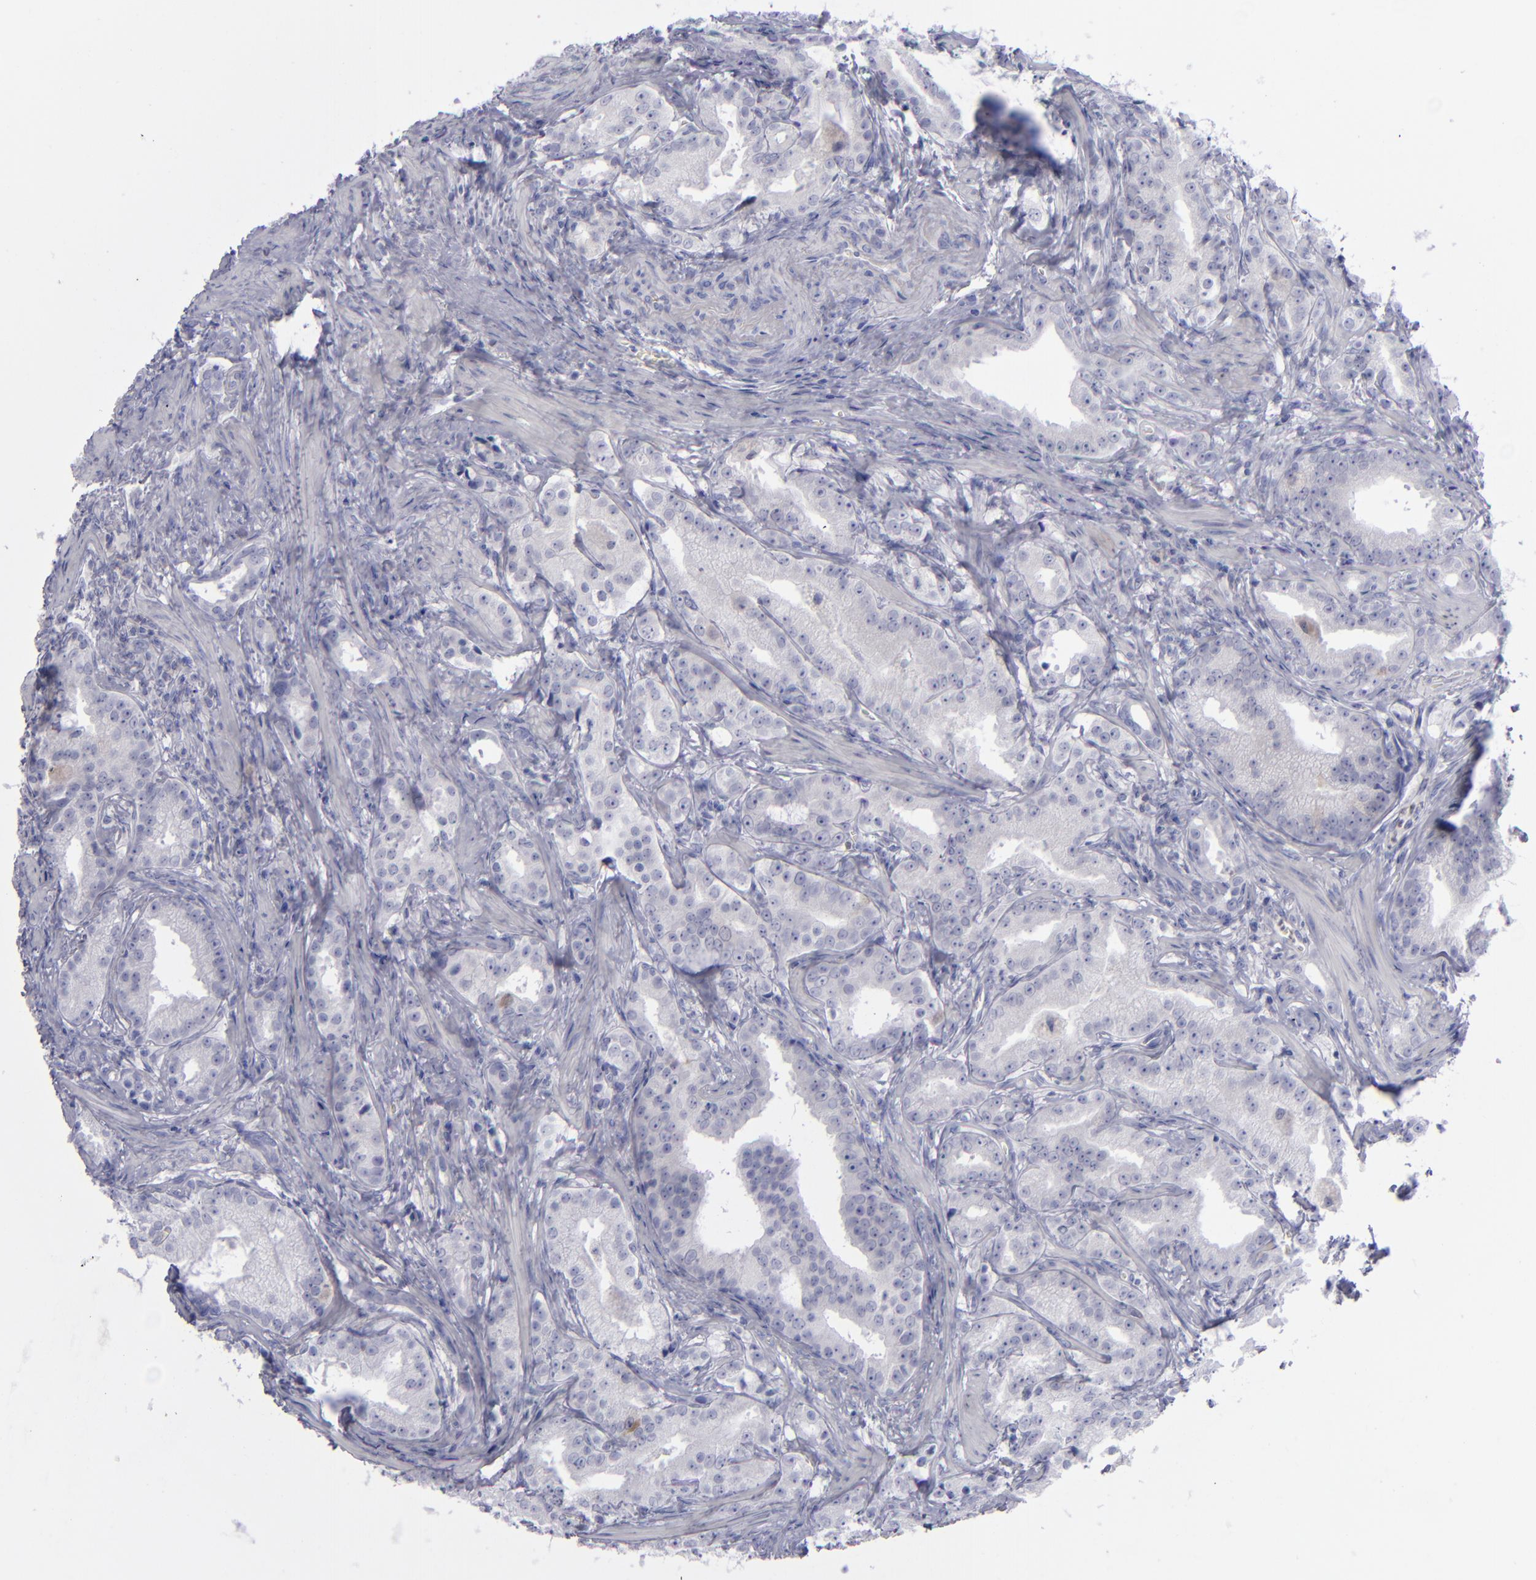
{"staining": {"intensity": "negative", "quantity": "none", "location": "none"}, "tissue": "prostate cancer", "cell_type": "Tumor cells", "image_type": "cancer", "snomed": [{"axis": "morphology", "description": "Adenocarcinoma, Low grade"}, {"axis": "topography", "description": "Prostate"}], "caption": "High magnification brightfield microscopy of adenocarcinoma (low-grade) (prostate) stained with DAB (3,3'-diaminobenzidine) (brown) and counterstained with hematoxylin (blue): tumor cells show no significant positivity.", "gene": "AURKA", "patient": {"sex": "male", "age": 59}}